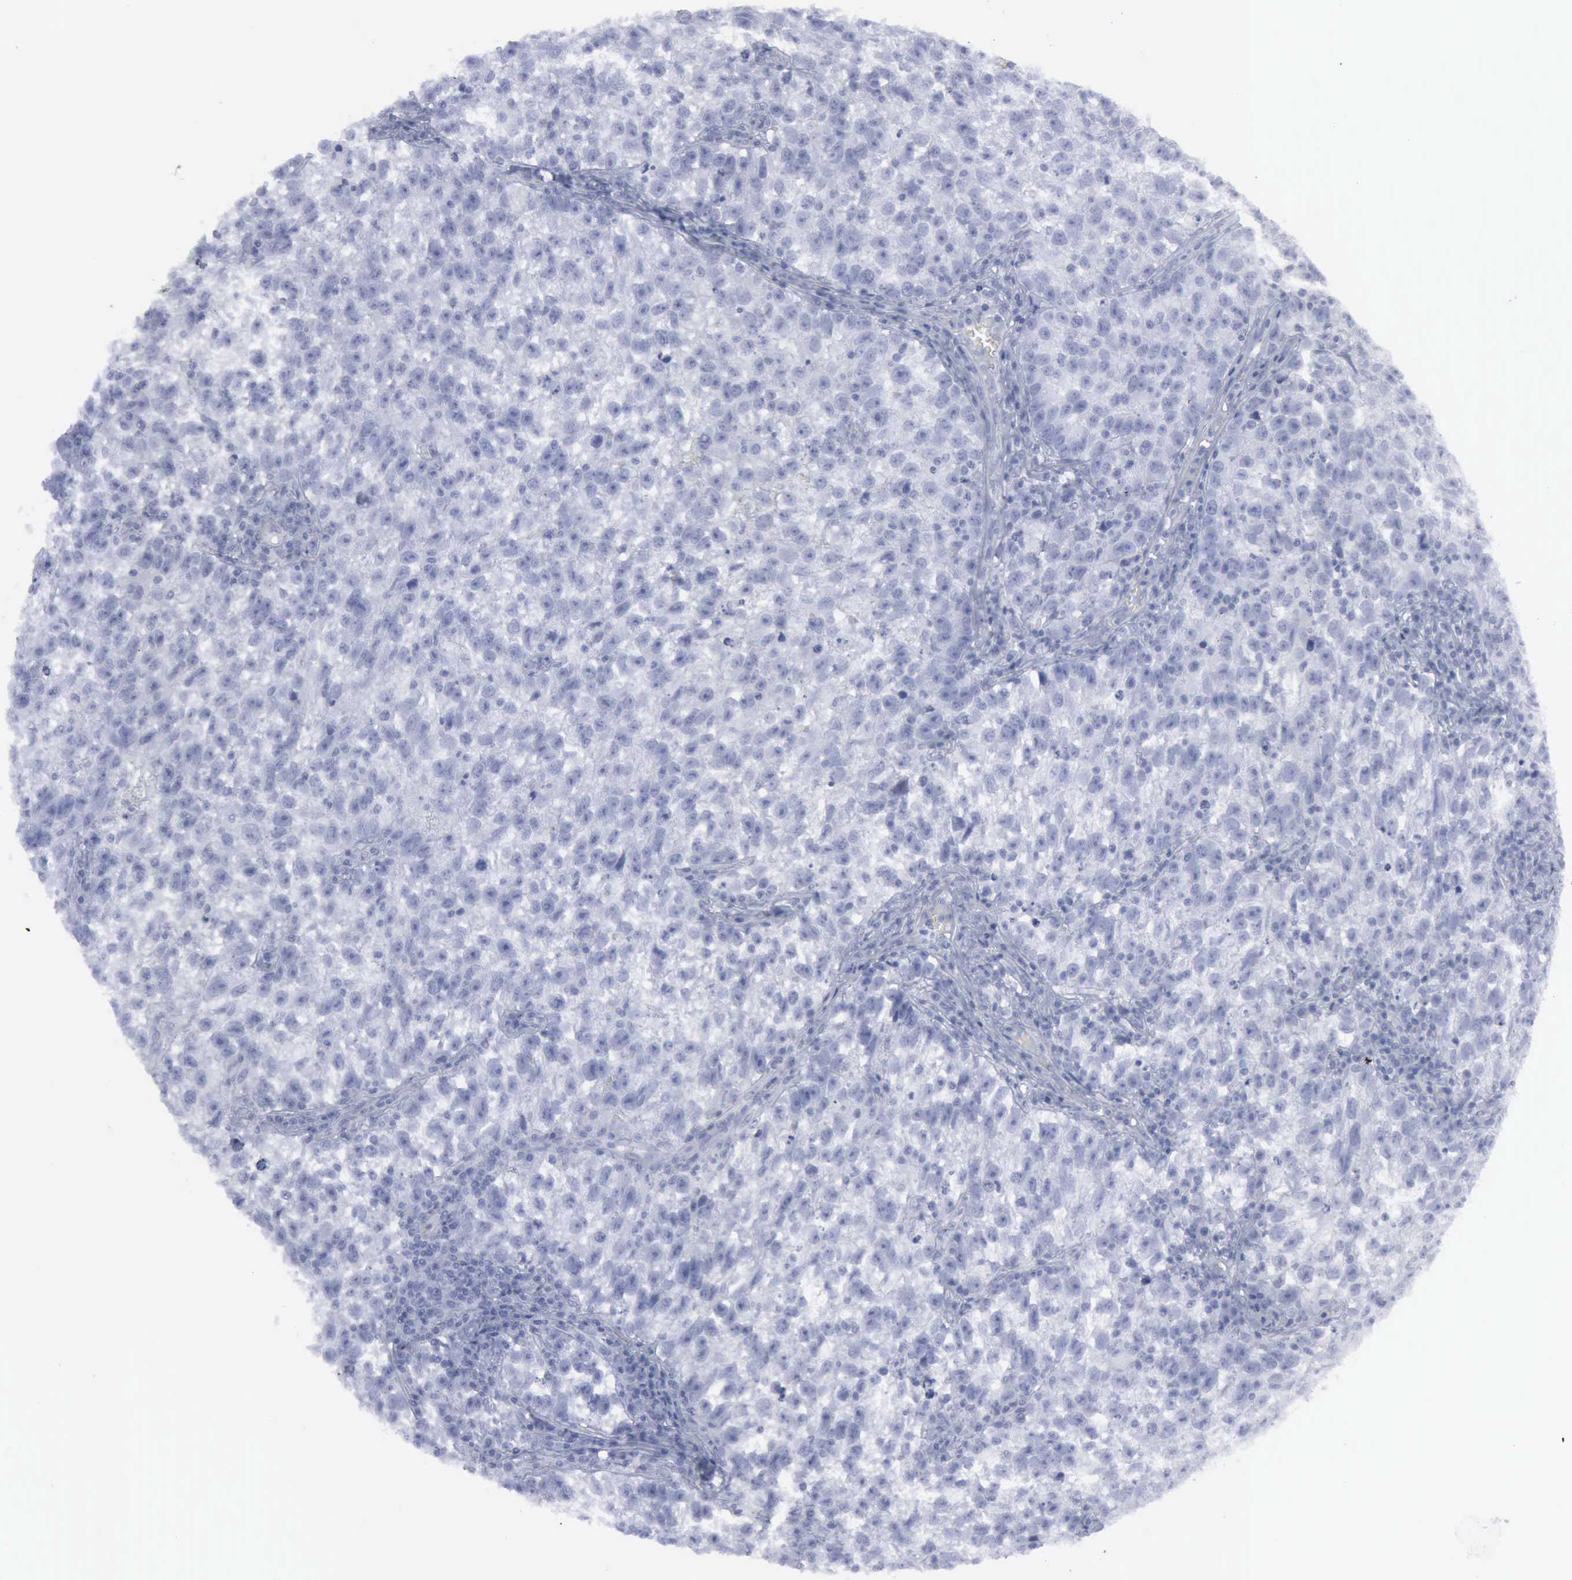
{"staining": {"intensity": "negative", "quantity": "none", "location": "none"}, "tissue": "testis cancer", "cell_type": "Tumor cells", "image_type": "cancer", "snomed": [{"axis": "morphology", "description": "Seminoma, NOS"}, {"axis": "topography", "description": "Testis"}], "caption": "This is an immunohistochemistry histopathology image of seminoma (testis). There is no staining in tumor cells.", "gene": "VCAM1", "patient": {"sex": "male", "age": 38}}